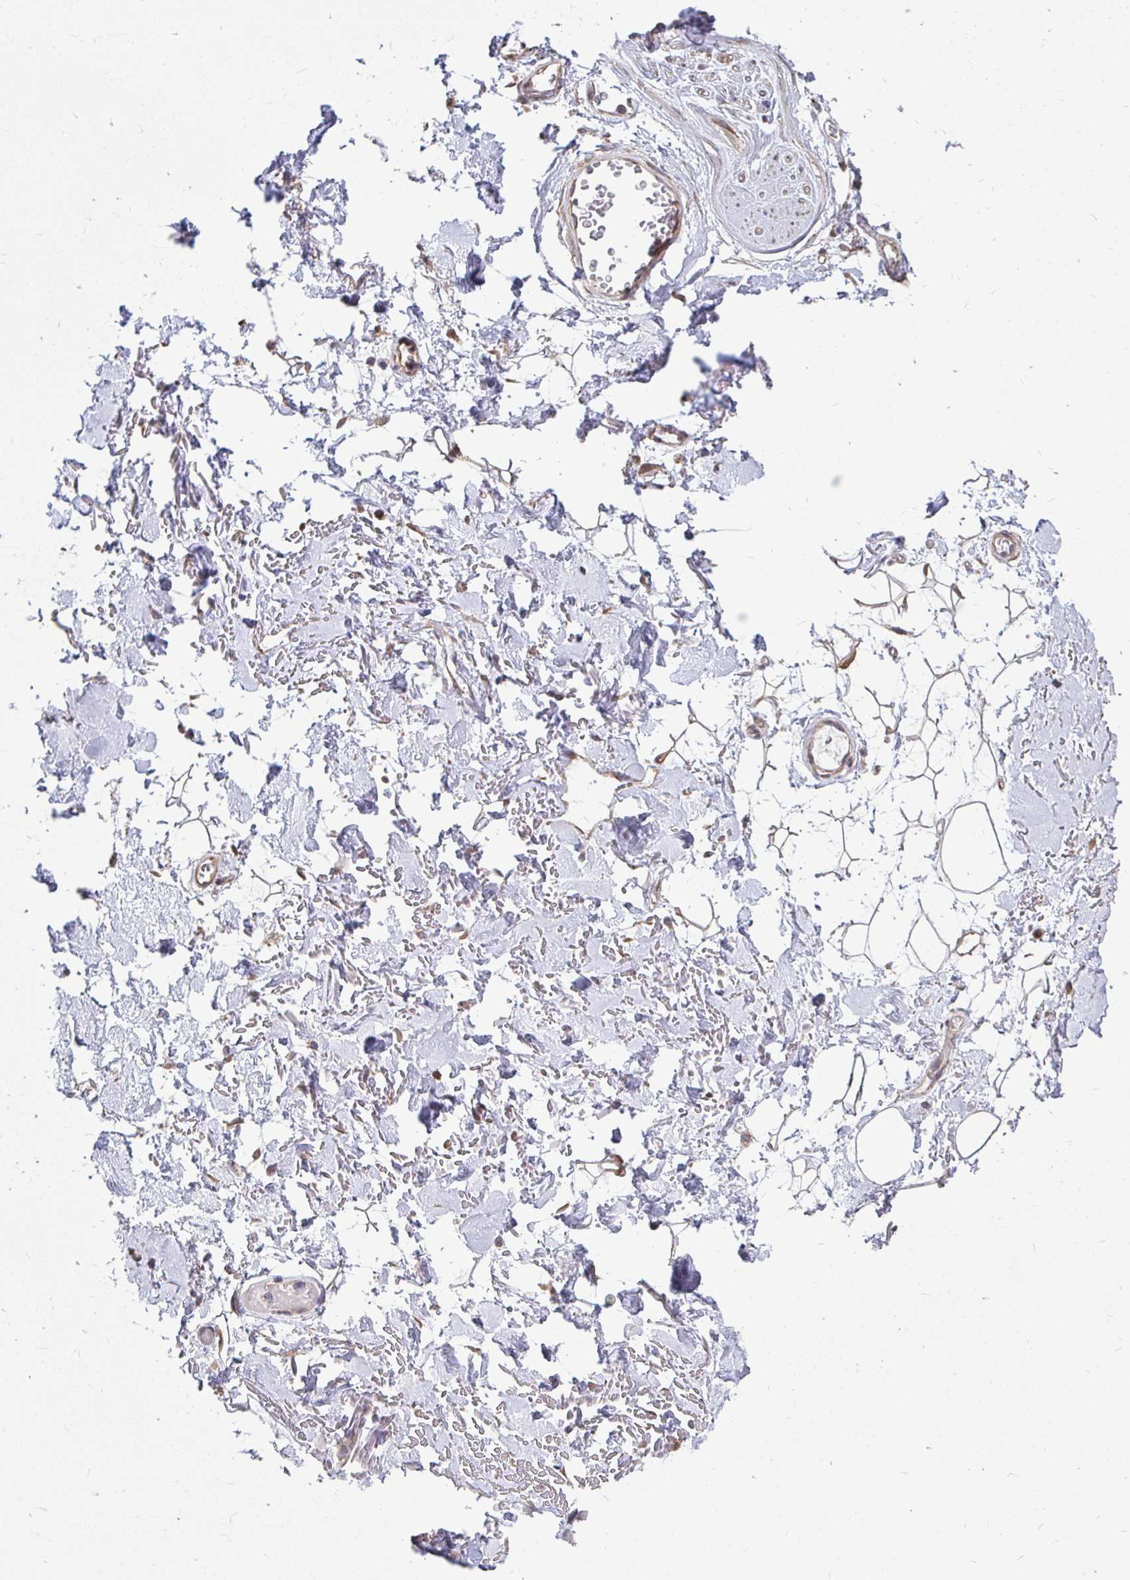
{"staining": {"intensity": "negative", "quantity": "none", "location": "none"}, "tissue": "adipose tissue", "cell_type": "Adipocytes", "image_type": "normal", "snomed": [{"axis": "morphology", "description": "Normal tissue, NOS"}, {"axis": "topography", "description": "Anal"}, {"axis": "topography", "description": "Peripheral nerve tissue"}], "caption": "Immunohistochemistry (IHC) micrograph of unremarkable human adipose tissue stained for a protein (brown), which exhibits no staining in adipocytes. (Brightfield microscopy of DAB (3,3'-diaminobenzidine) IHC at high magnification).", "gene": "DNAJA2", "patient": {"sex": "male", "age": 78}}